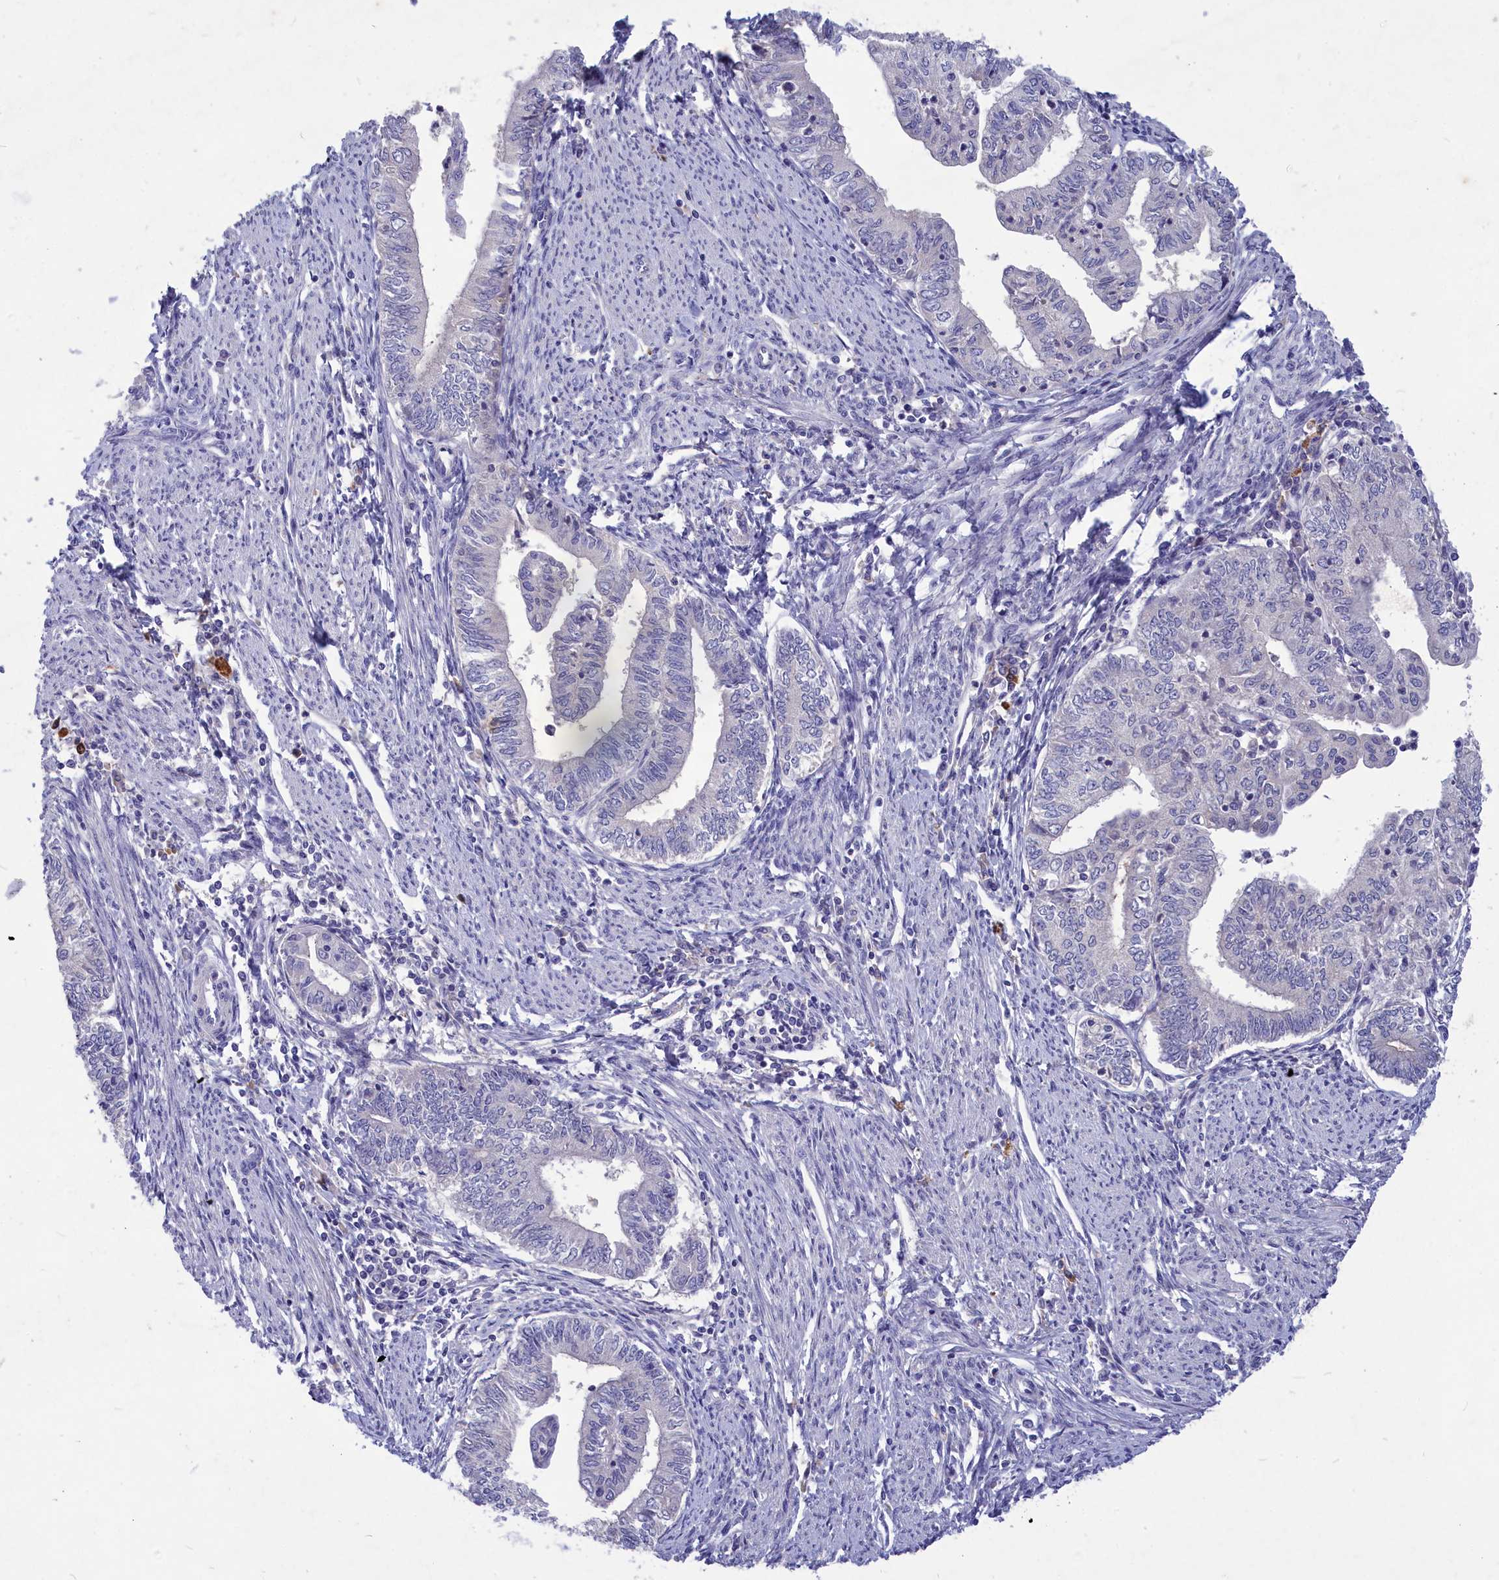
{"staining": {"intensity": "negative", "quantity": "none", "location": "none"}, "tissue": "endometrial cancer", "cell_type": "Tumor cells", "image_type": "cancer", "snomed": [{"axis": "morphology", "description": "Adenocarcinoma, NOS"}, {"axis": "topography", "description": "Endometrium"}], "caption": "Immunohistochemistry (IHC) histopathology image of endometrial cancer stained for a protein (brown), which displays no expression in tumor cells.", "gene": "DEFB119", "patient": {"sex": "female", "age": 66}}